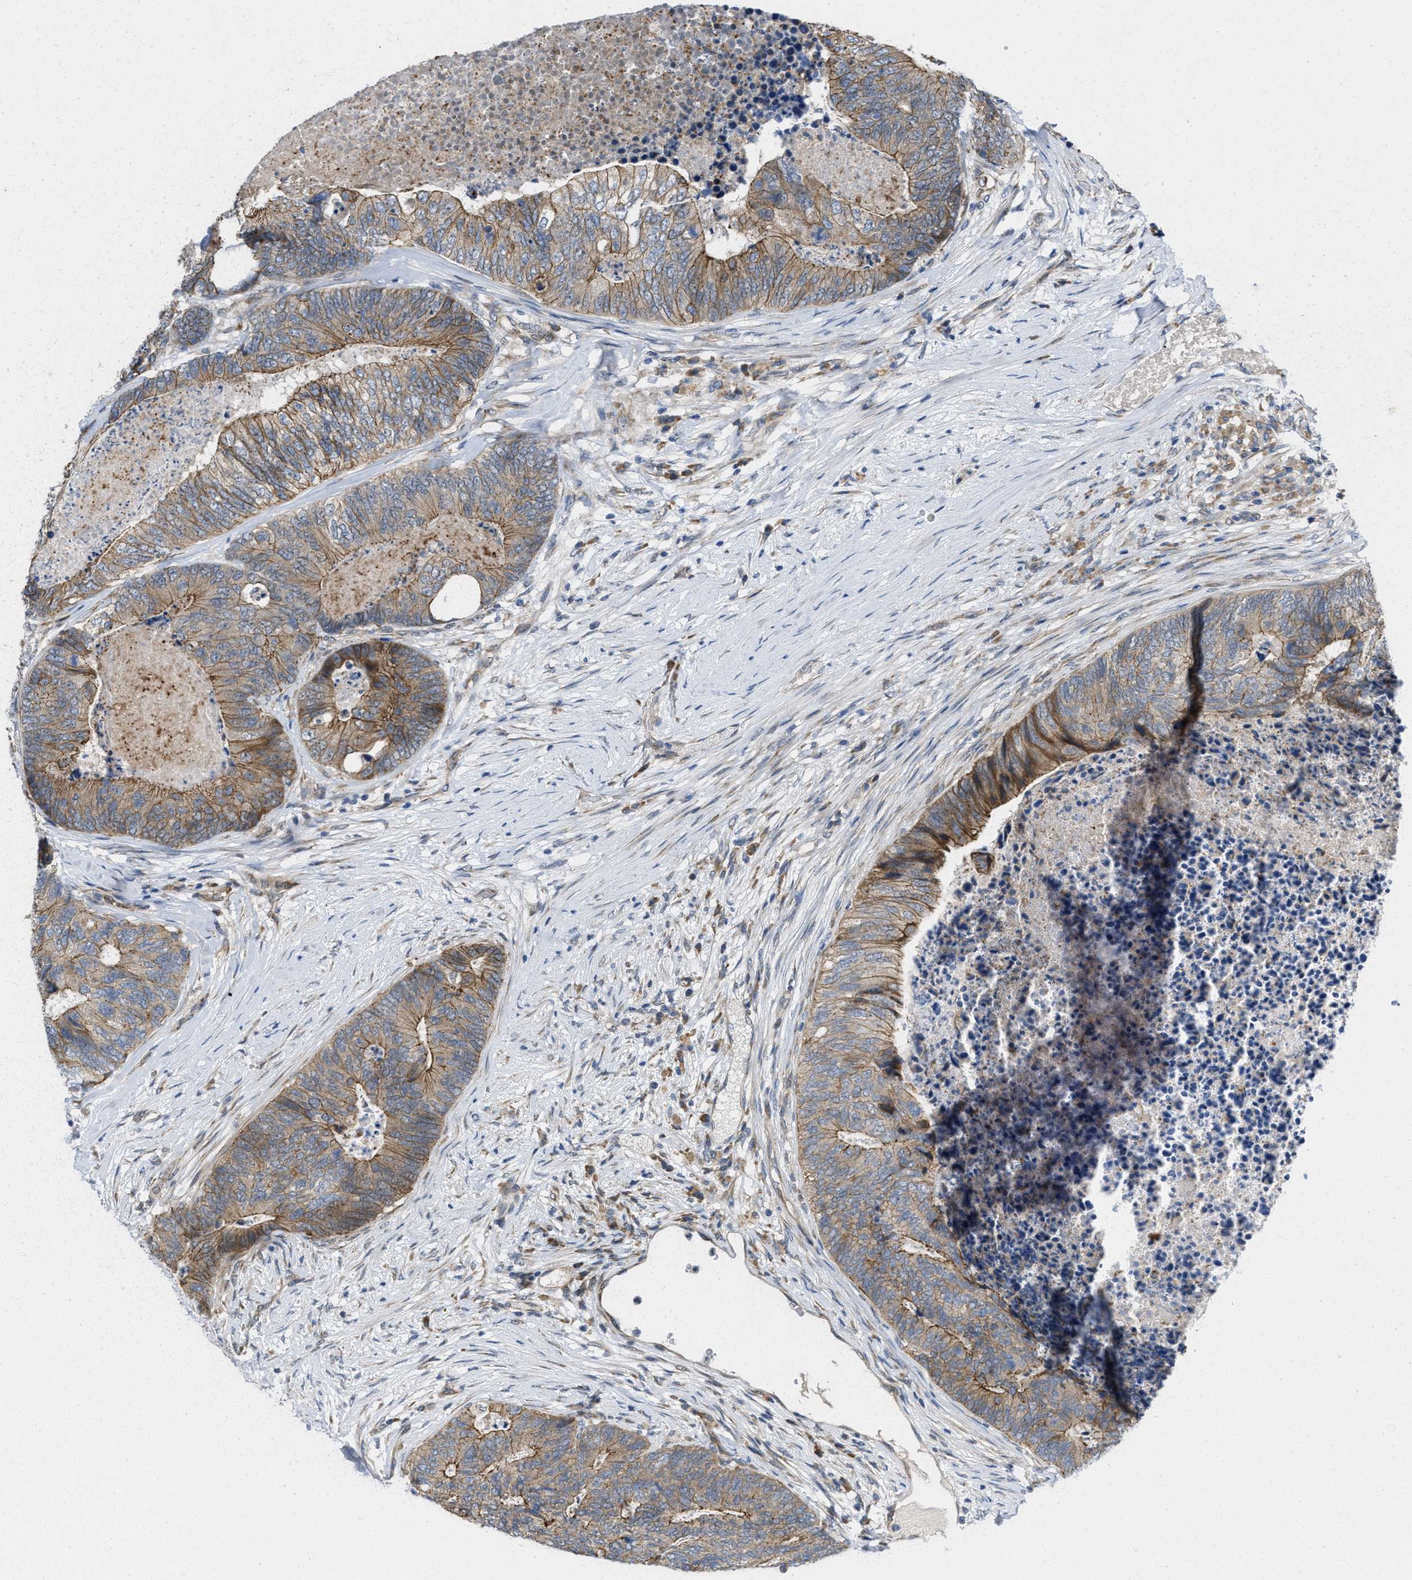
{"staining": {"intensity": "moderate", "quantity": ">75%", "location": "cytoplasmic/membranous"}, "tissue": "colorectal cancer", "cell_type": "Tumor cells", "image_type": "cancer", "snomed": [{"axis": "morphology", "description": "Adenocarcinoma, NOS"}, {"axis": "topography", "description": "Colon"}], "caption": "Colorectal cancer (adenocarcinoma) stained for a protein (brown) exhibits moderate cytoplasmic/membranous positive expression in about >75% of tumor cells.", "gene": "CDPF1", "patient": {"sex": "female", "age": 67}}